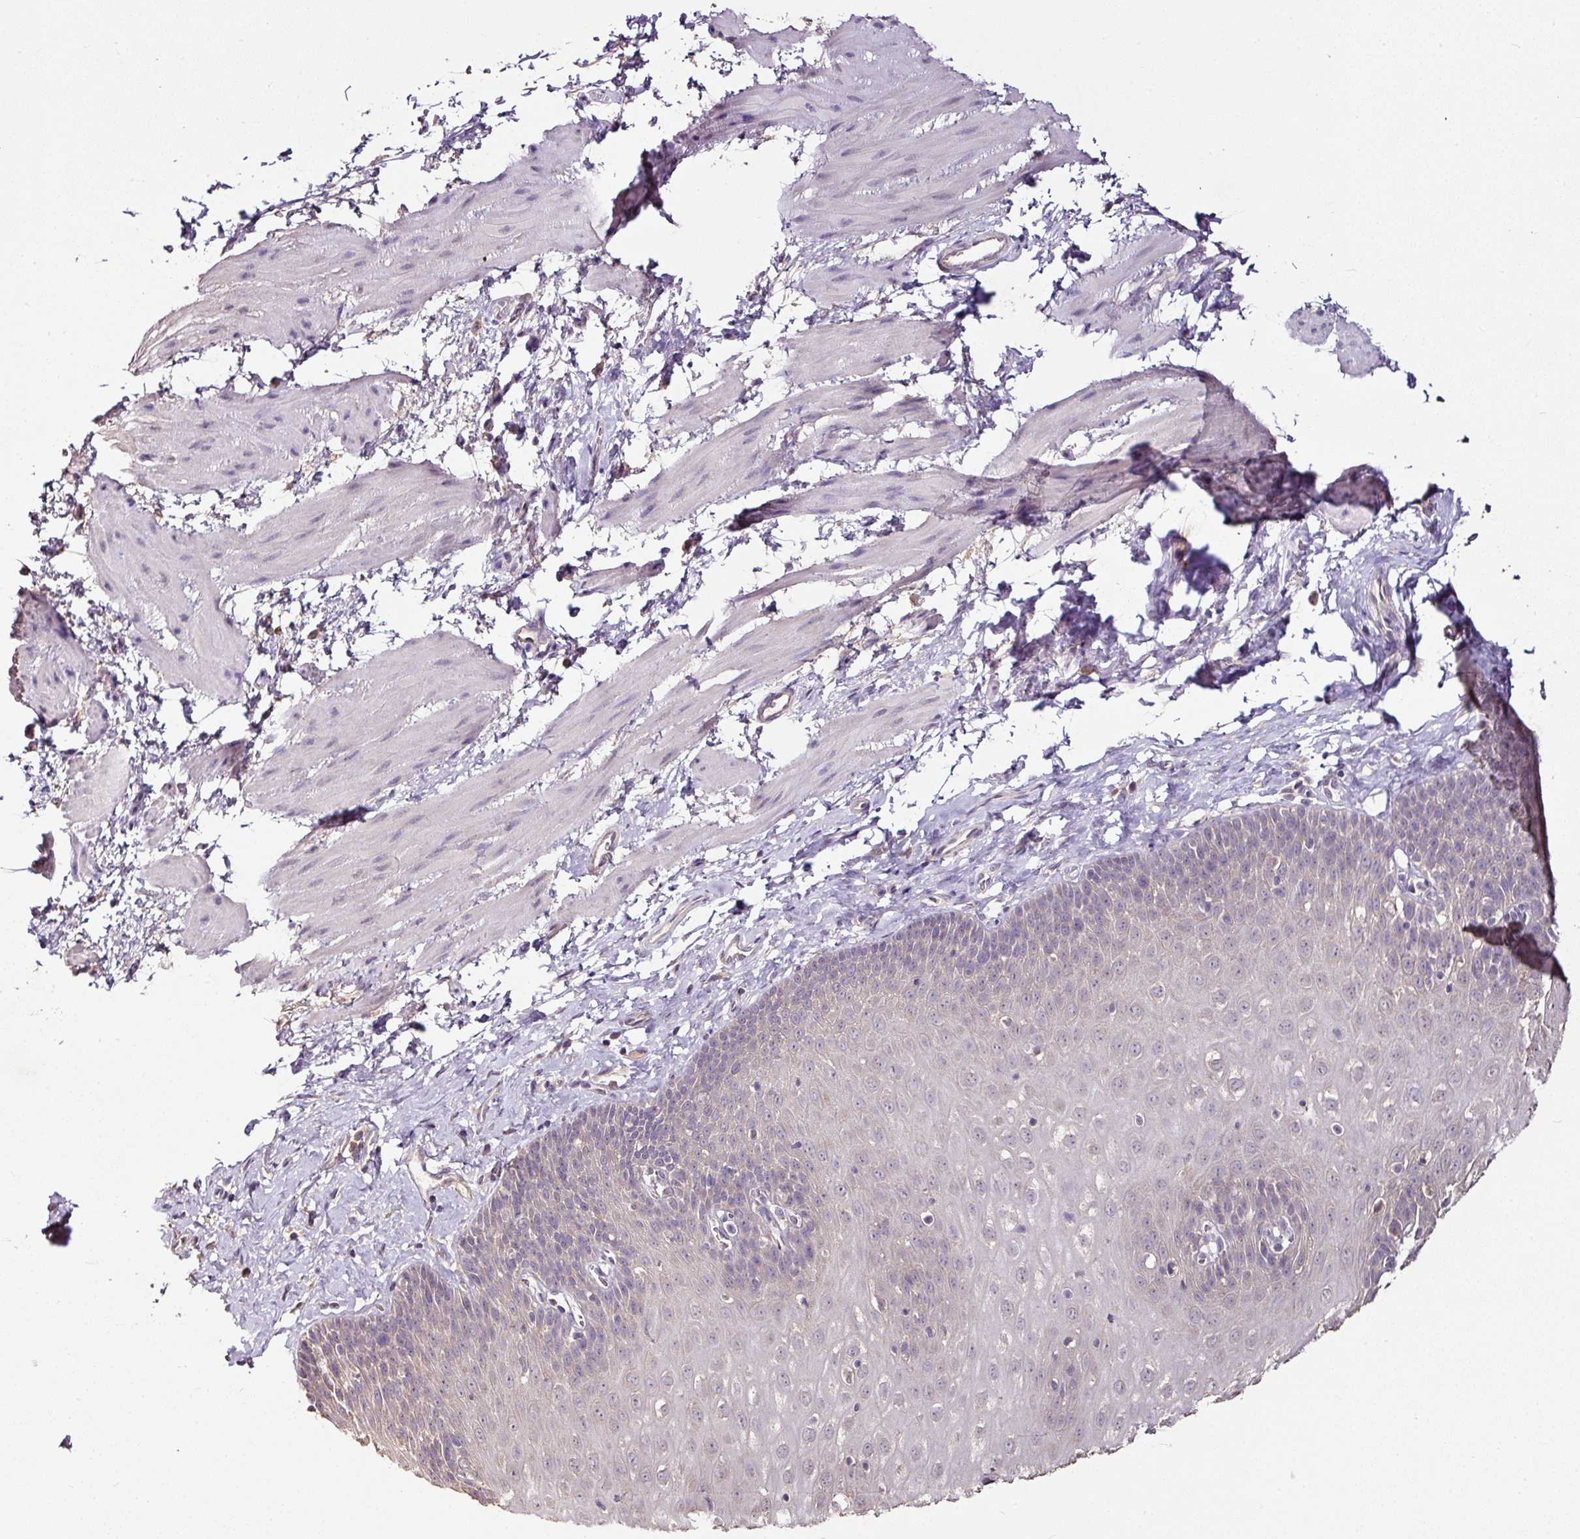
{"staining": {"intensity": "weak", "quantity": "<25%", "location": "cytoplasmic/membranous"}, "tissue": "esophagus", "cell_type": "Squamous epithelial cells", "image_type": "normal", "snomed": [{"axis": "morphology", "description": "Normal tissue, NOS"}, {"axis": "topography", "description": "Esophagus"}], "caption": "Histopathology image shows no protein positivity in squamous epithelial cells of normal esophagus. Brightfield microscopy of IHC stained with DAB (brown) and hematoxylin (blue), captured at high magnification.", "gene": "RPL38", "patient": {"sex": "female", "age": 61}}